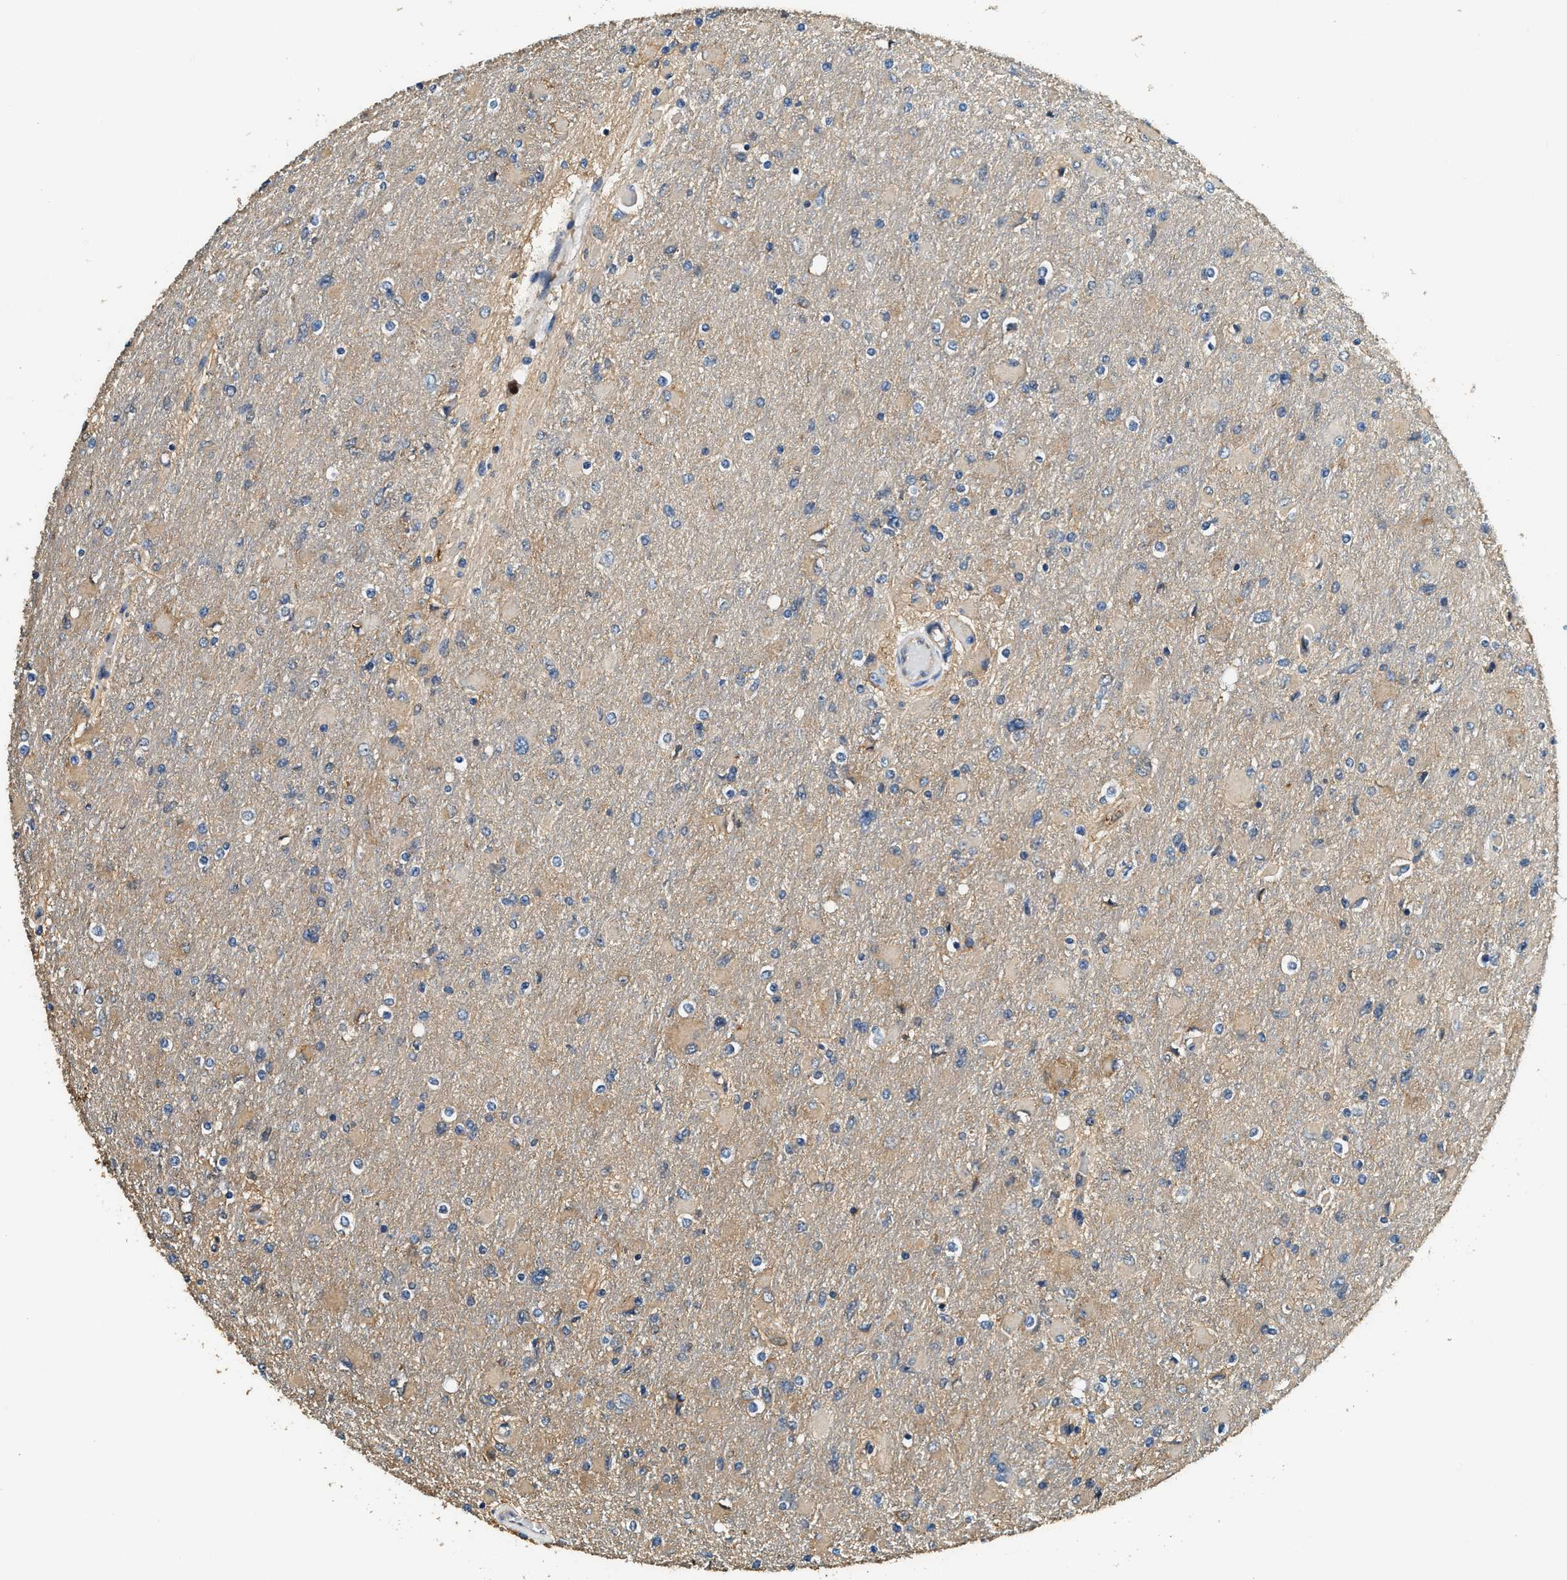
{"staining": {"intensity": "negative", "quantity": "none", "location": "none"}, "tissue": "glioma", "cell_type": "Tumor cells", "image_type": "cancer", "snomed": [{"axis": "morphology", "description": "Glioma, malignant, High grade"}, {"axis": "topography", "description": "Cerebral cortex"}], "caption": "Histopathology image shows no protein staining in tumor cells of malignant glioma (high-grade) tissue.", "gene": "ANXA3", "patient": {"sex": "female", "age": 36}}